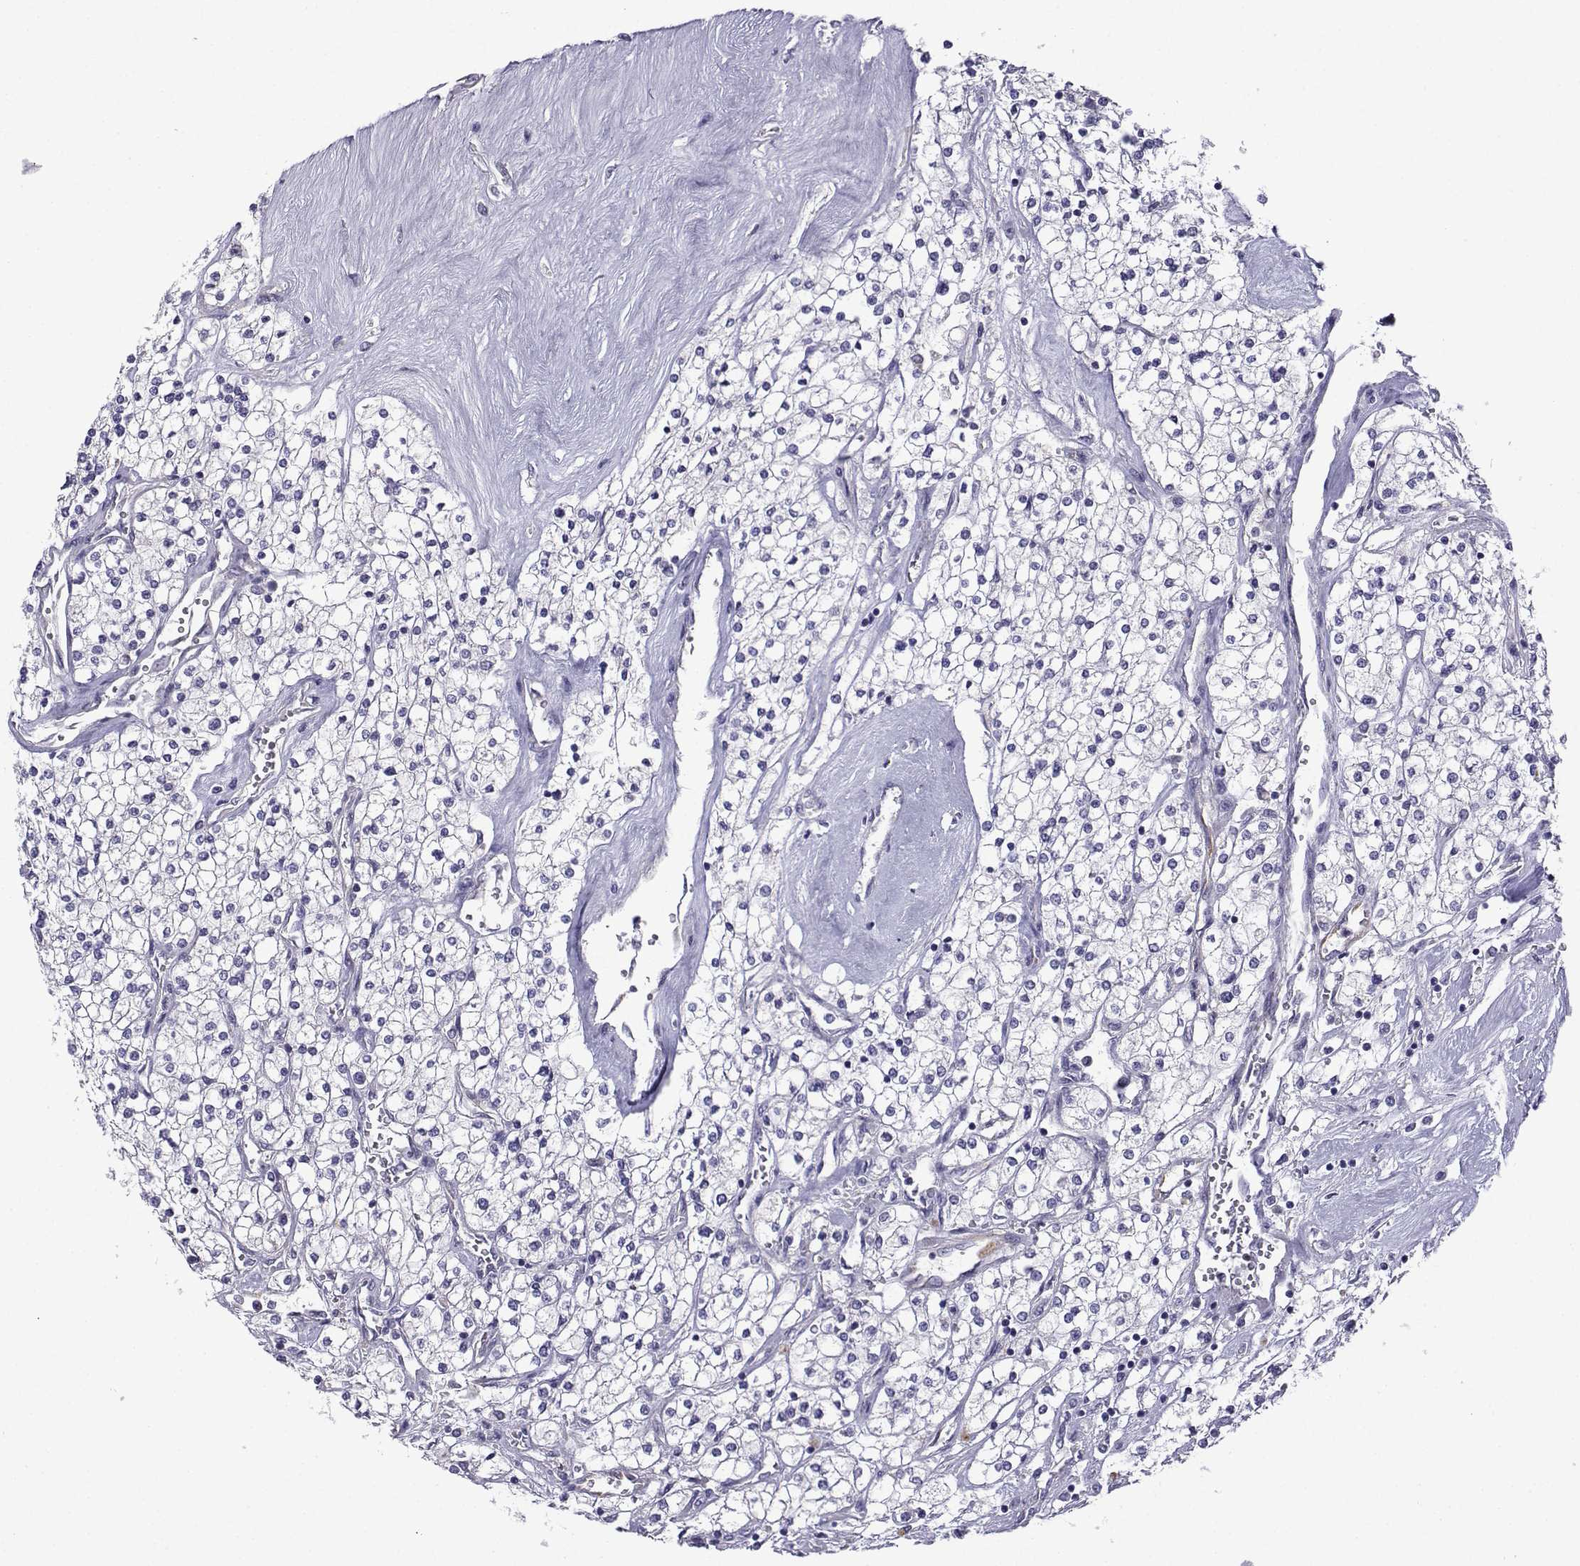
{"staining": {"intensity": "negative", "quantity": "none", "location": "none"}, "tissue": "renal cancer", "cell_type": "Tumor cells", "image_type": "cancer", "snomed": [{"axis": "morphology", "description": "Adenocarcinoma, NOS"}, {"axis": "topography", "description": "Kidney"}], "caption": "Immunohistochemistry (IHC) of renal adenocarcinoma exhibits no staining in tumor cells.", "gene": "SPACA7", "patient": {"sex": "male", "age": 80}}